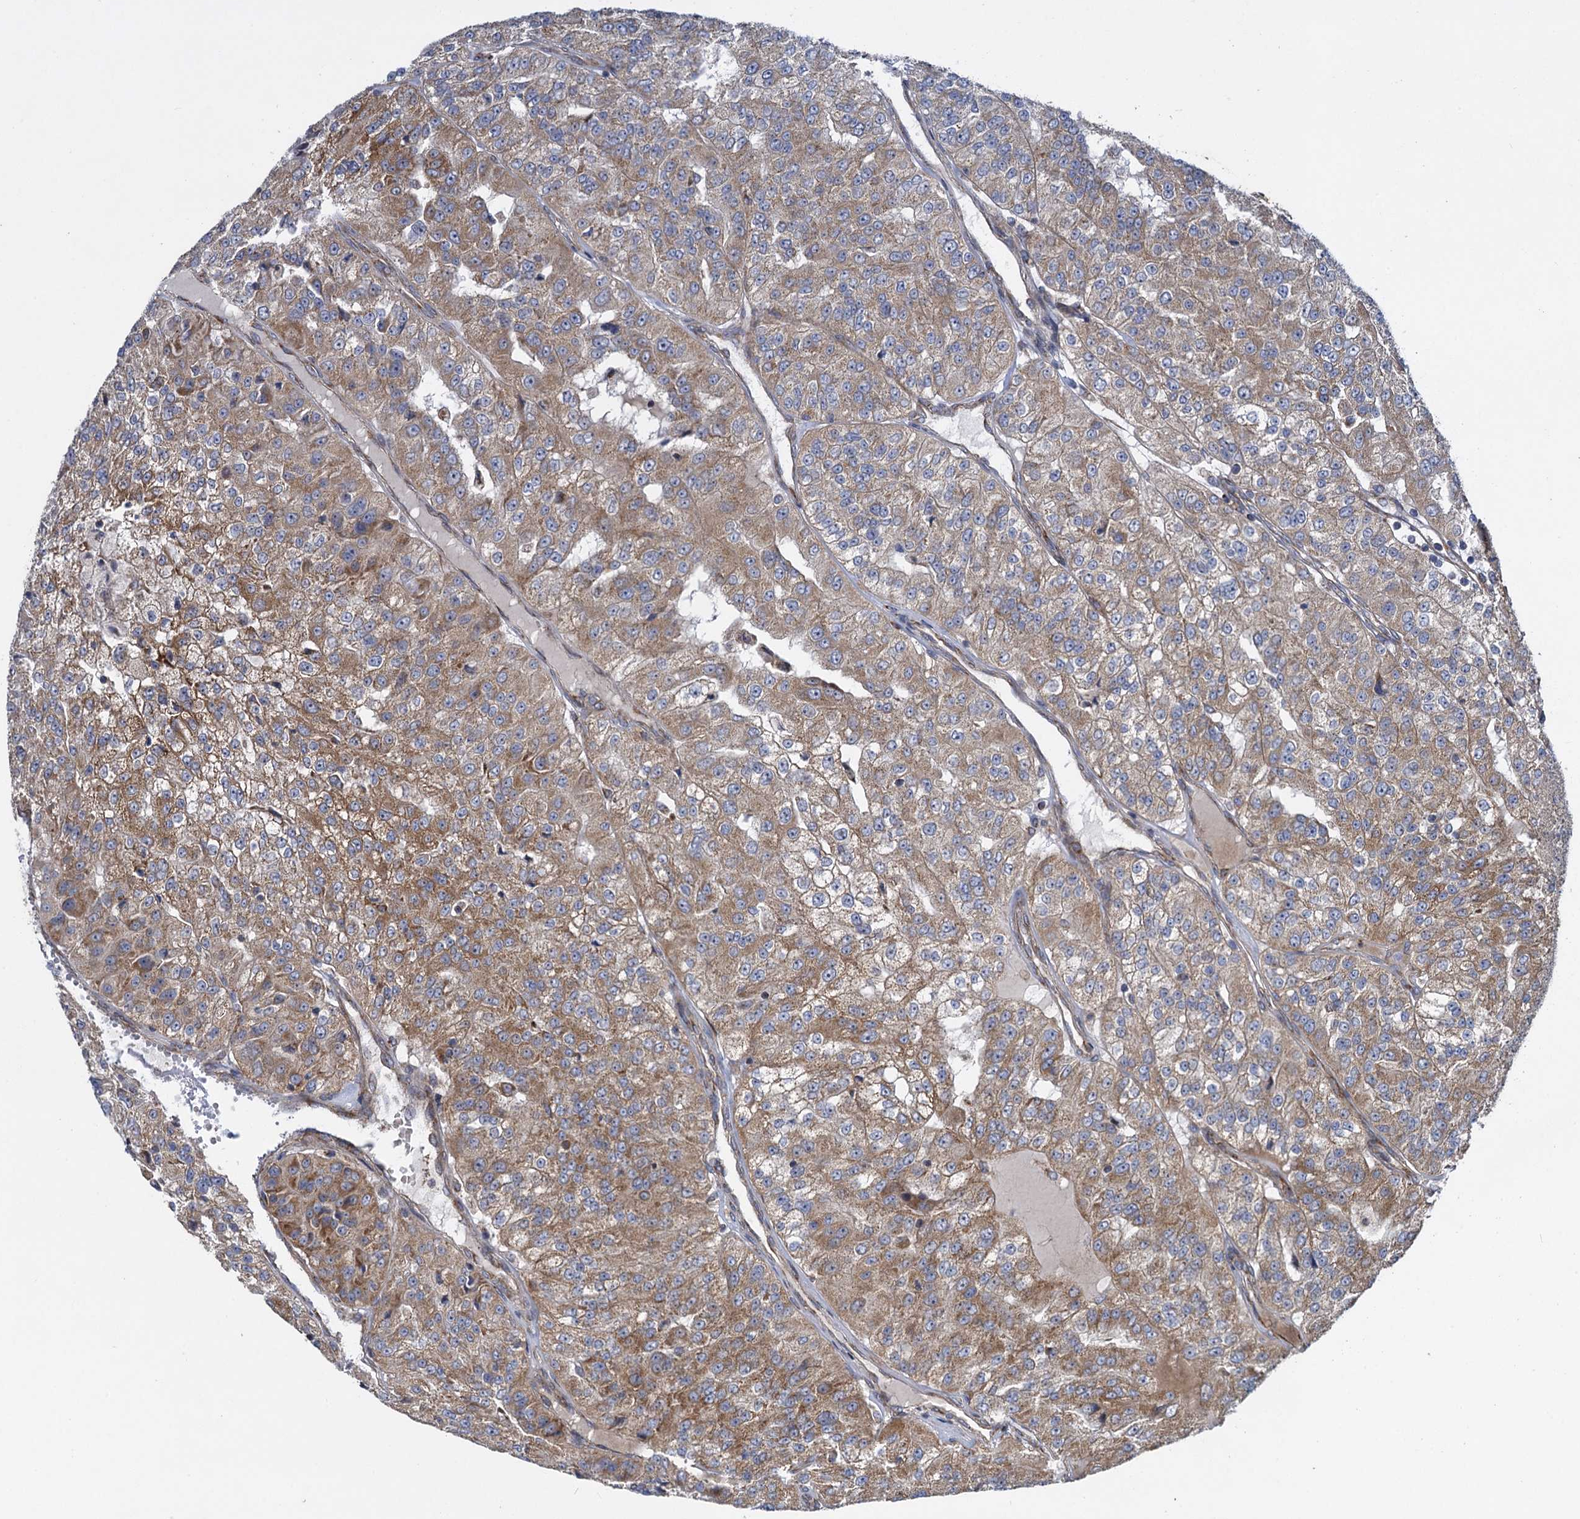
{"staining": {"intensity": "moderate", "quantity": ">75%", "location": "cytoplasmic/membranous"}, "tissue": "renal cancer", "cell_type": "Tumor cells", "image_type": "cancer", "snomed": [{"axis": "morphology", "description": "Adenocarcinoma, NOS"}, {"axis": "topography", "description": "Kidney"}], "caption": "An image of human renal cancer (adenocarcinoma) stained for a protein demonstrates moderate cytoplasmic/membranous brown staining in tumor cells.", "gene": "HAUS1", "patient": {"sex": "female", "age": 63}}